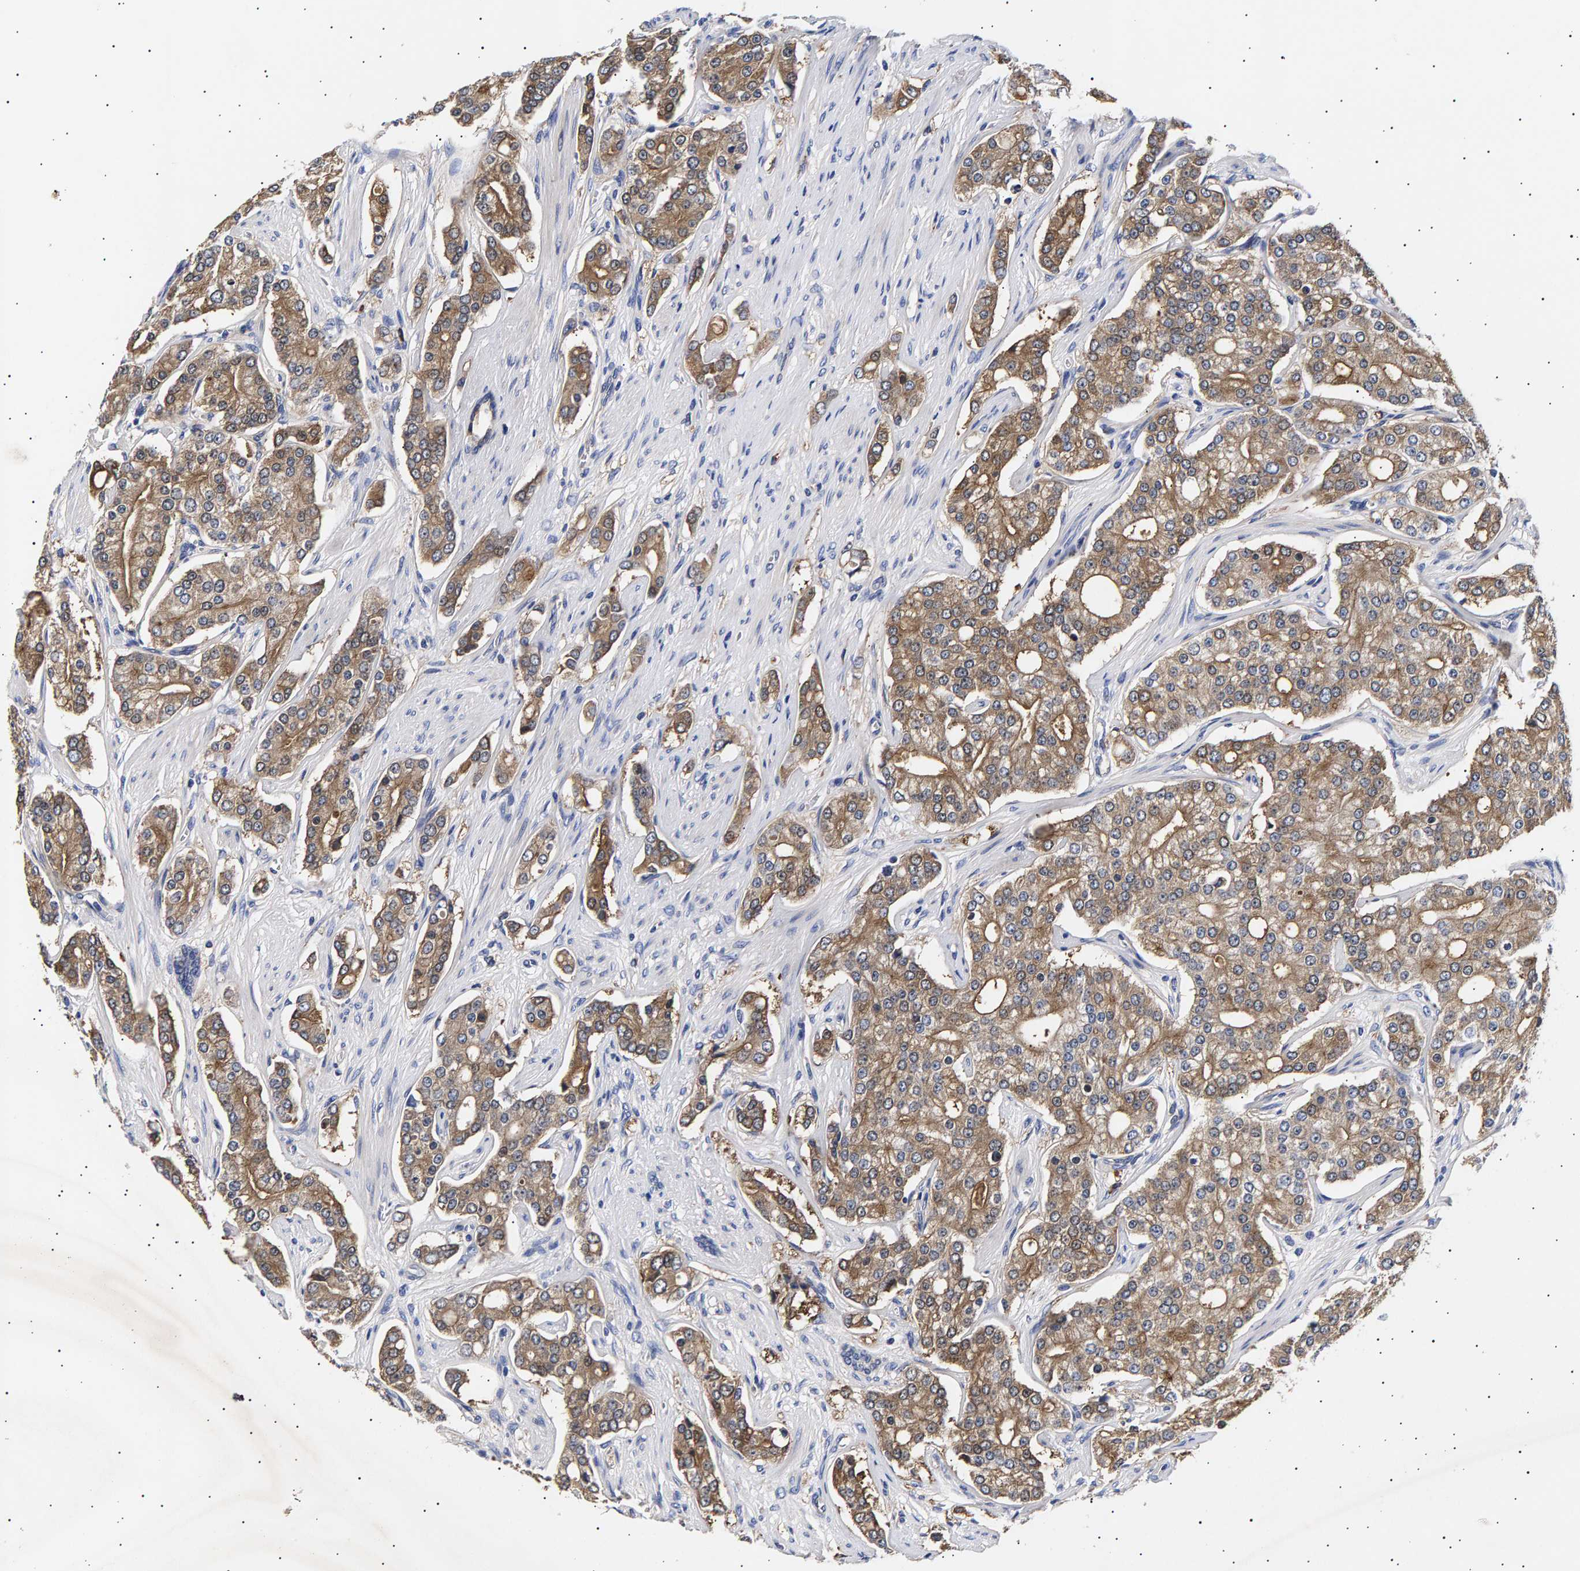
{"staining": {"intensity": "moderate", "quantity": ">75%", "location": "cytoplasmic/membranous"}, "tissue": "prostate cancer", "cell_type": "Tumor cells", "image_type": "cancer", "snomed": [{"axis": "morphology", "description": "Adenocarcinoma, High grade"}, {"axis": "topography", "description": "Prostate"}], "caption": "This image exhibits immunohistochemistry (IHC) staining of human prostate cancer (adenocarcinoma (high-grade)), with medium moderate cytoplasmic/membranous expression in approximately >75% of tumor cells.", "gene": "ANKRD40", "patient": {"sex": "male", "age": 71}}